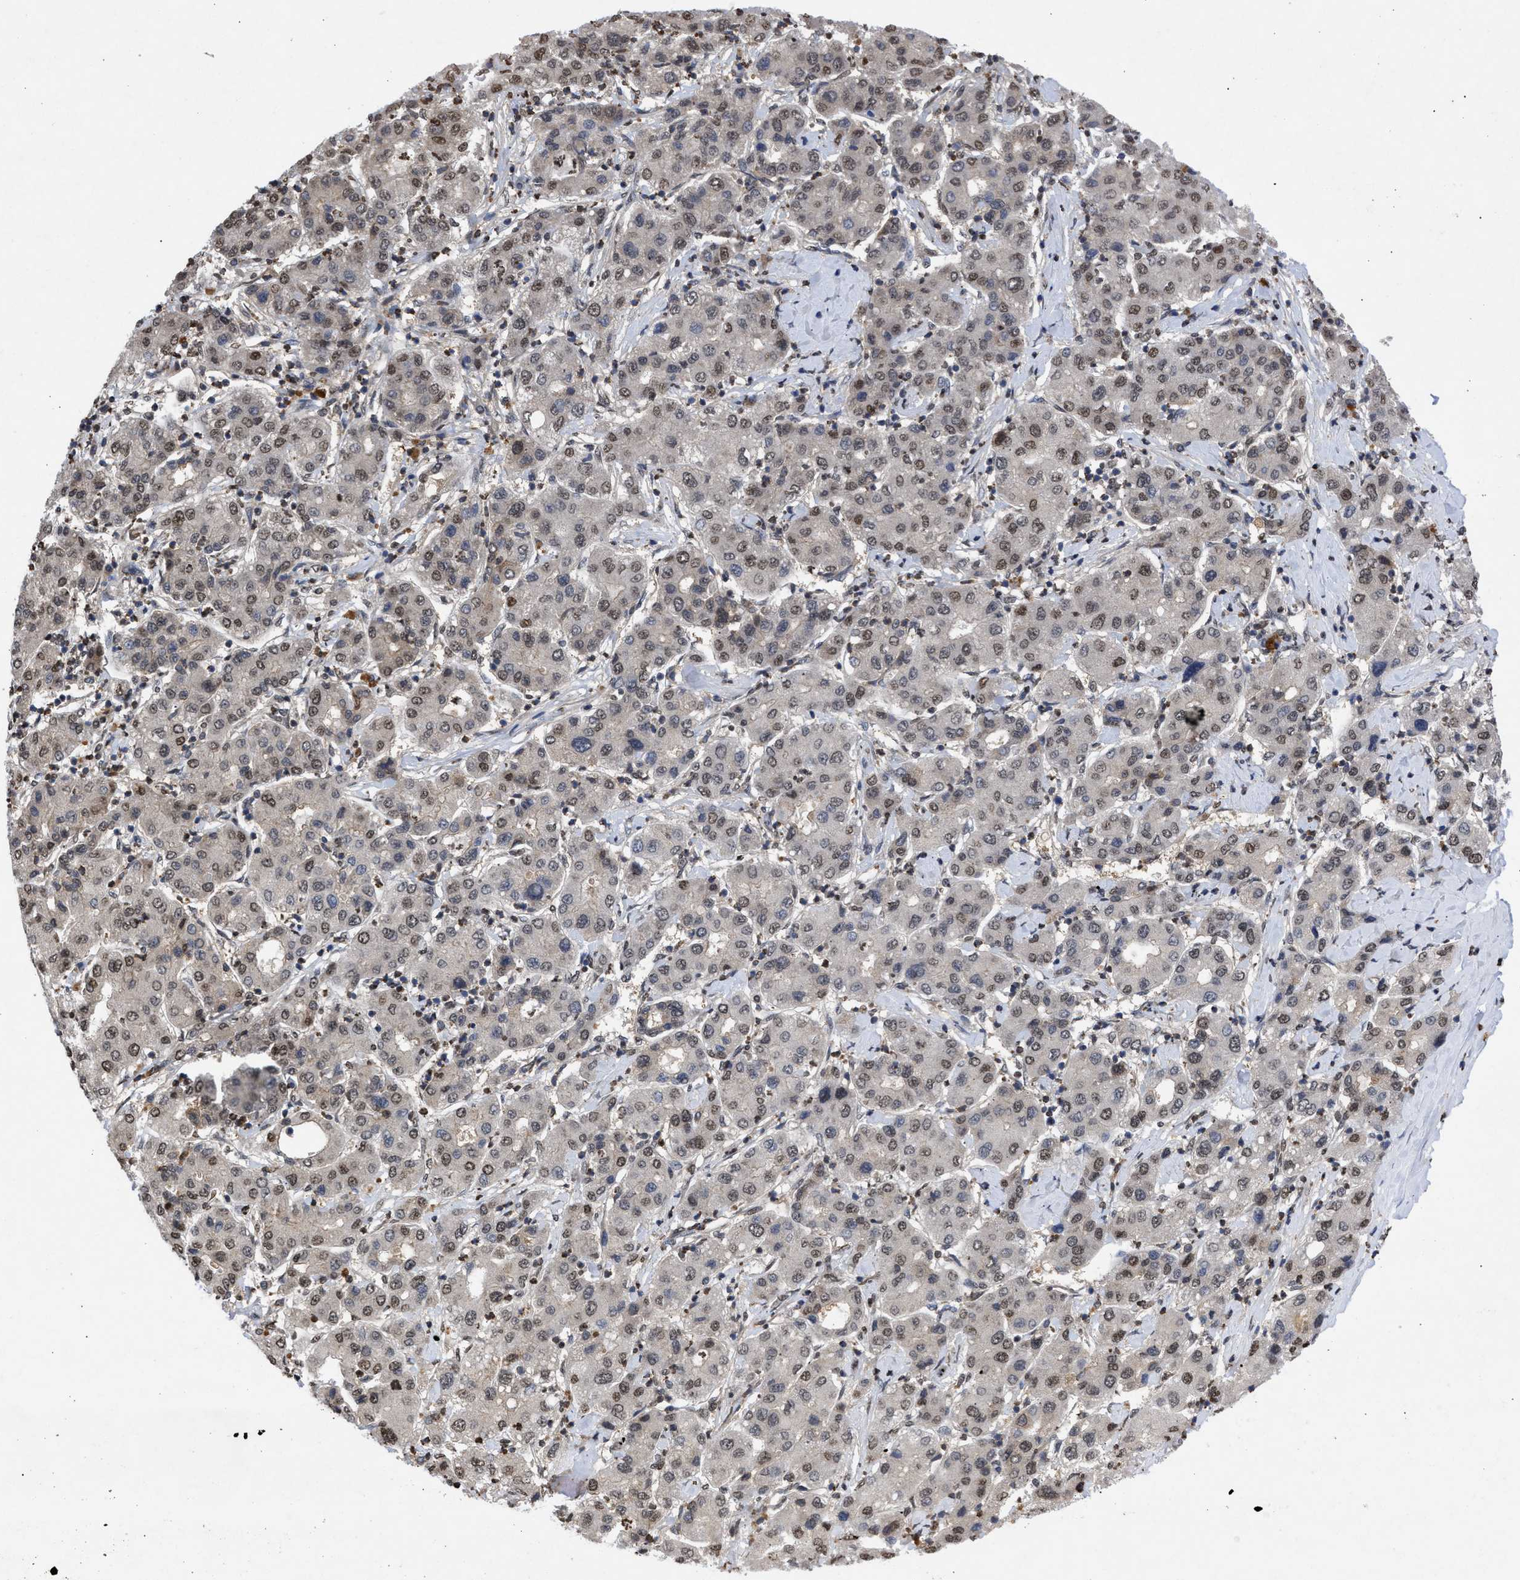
{"staining": {"intensity": "moderate", "quantity": "25%-75%", "location": "nuclear"}, "tissue": "liver cancer", "cell_type": "Tumor cells", "image_type": "cancer", "snomed": [{"axis": "morphology", "description": "Carcinoma, Hepatocellular, NOS"}, {"axis": "topography", "description": "Liver"}], "caption": "The micrograph shows a brown stain indicating the presence of a protein in the nuclear of tumor cells in liver cancer (hepatocellular carcinoma). (DAB IHC with brightfield microscopy, high magnification).", "gene": "NUP35", "patient": {"sex": "male", "age": 65}}